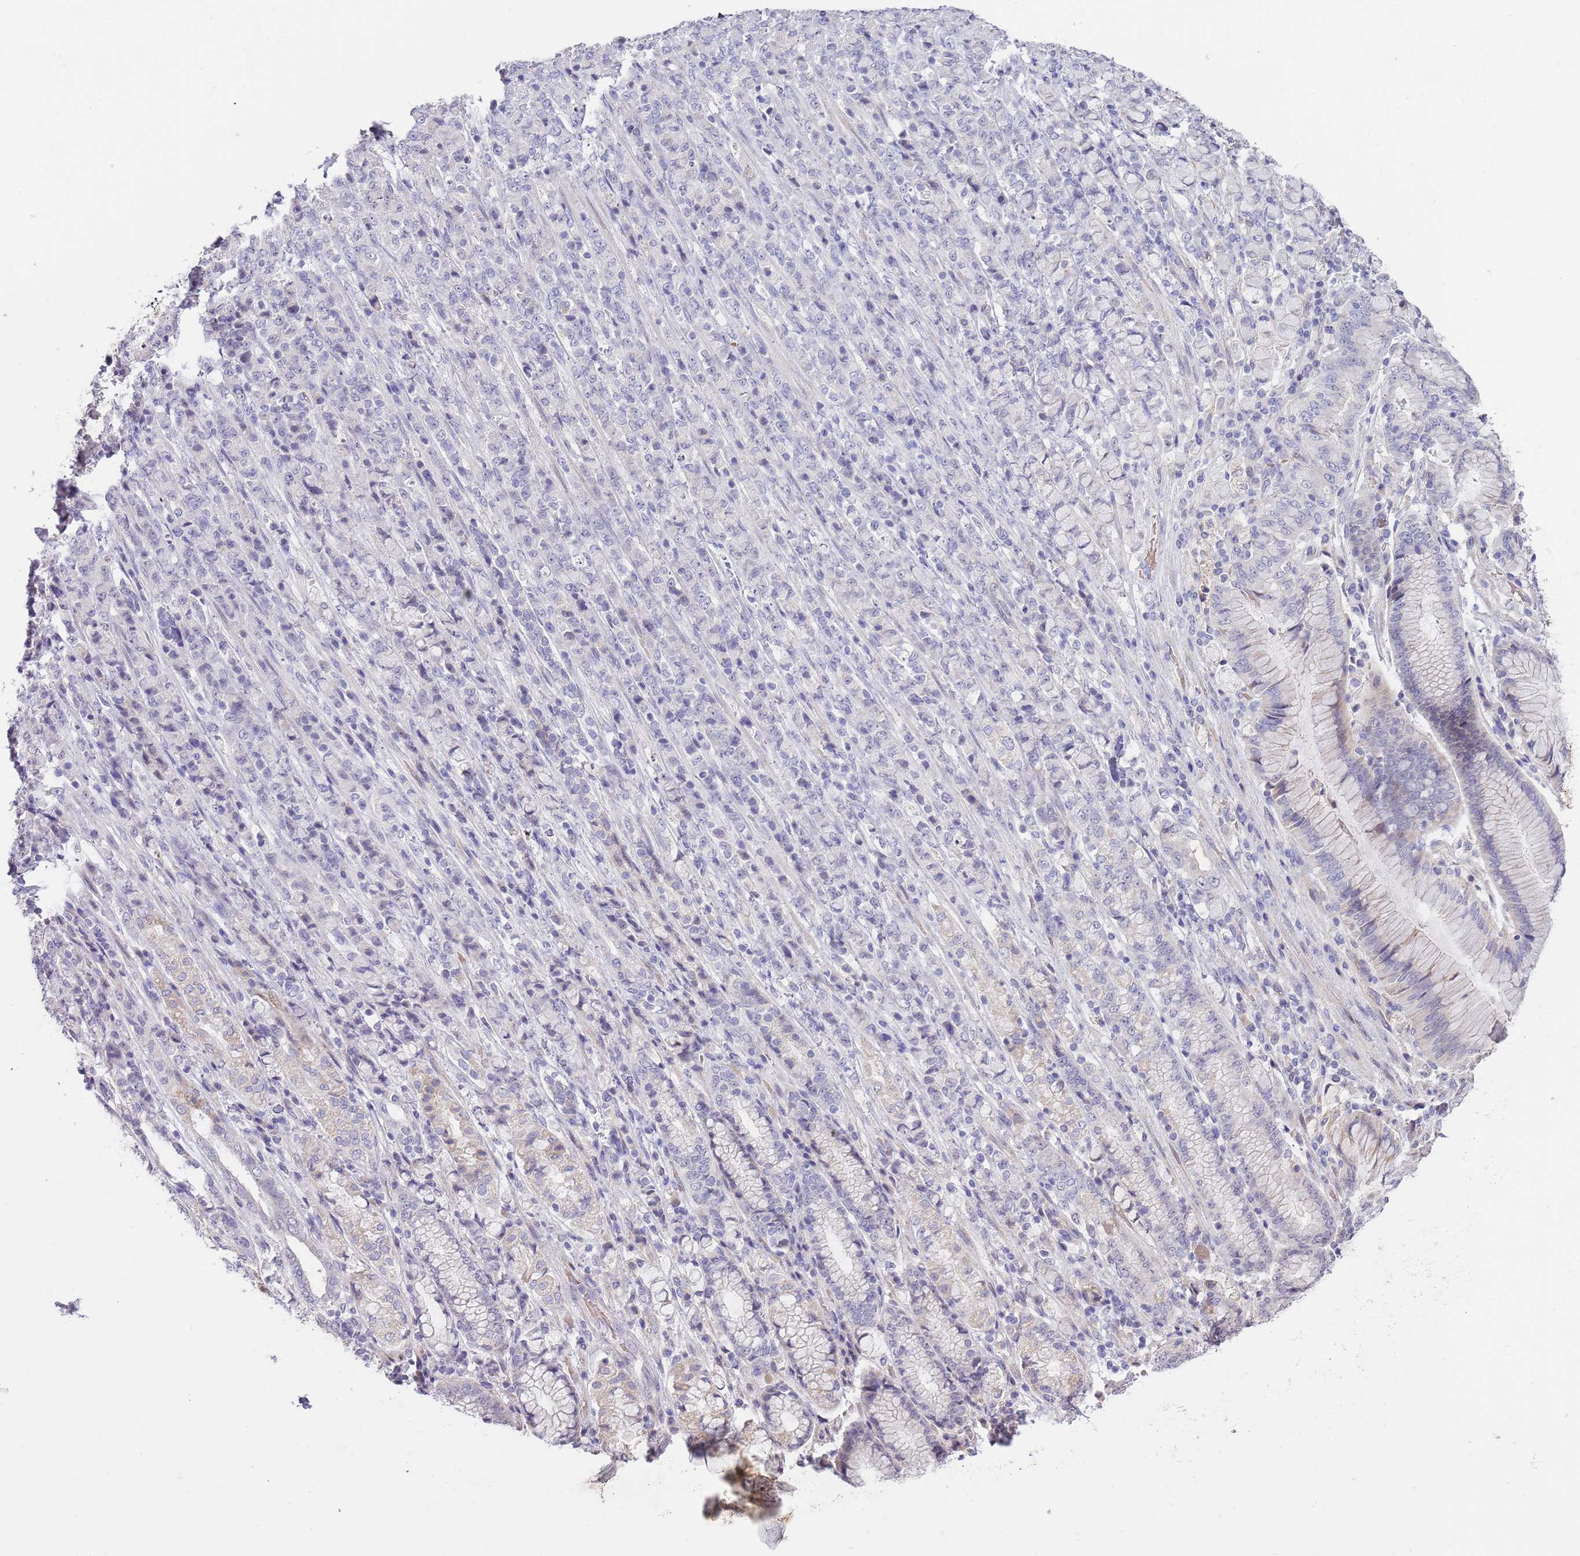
{"staining": {"intensity": "negative", "quantity": "none", "location": "none"}, "tissue": "stomach cancer", "cell_type": "Tumor cells", "image_type": "cancer", "snomed": [{"axis": "morphology", "description": "Adenocarcinoma, NOS"}, {"axis": "topography", "description": "Stomach"}], "caption": "The histopathology image exhibits no significant expression in tumor cells of adenocarcinoma (stomach). (DAB immunohistochemistry (IHC) with hematoxylin counter stain).", "gene": "AP1S2", "patient": {"sex": "female", "age": 79}}